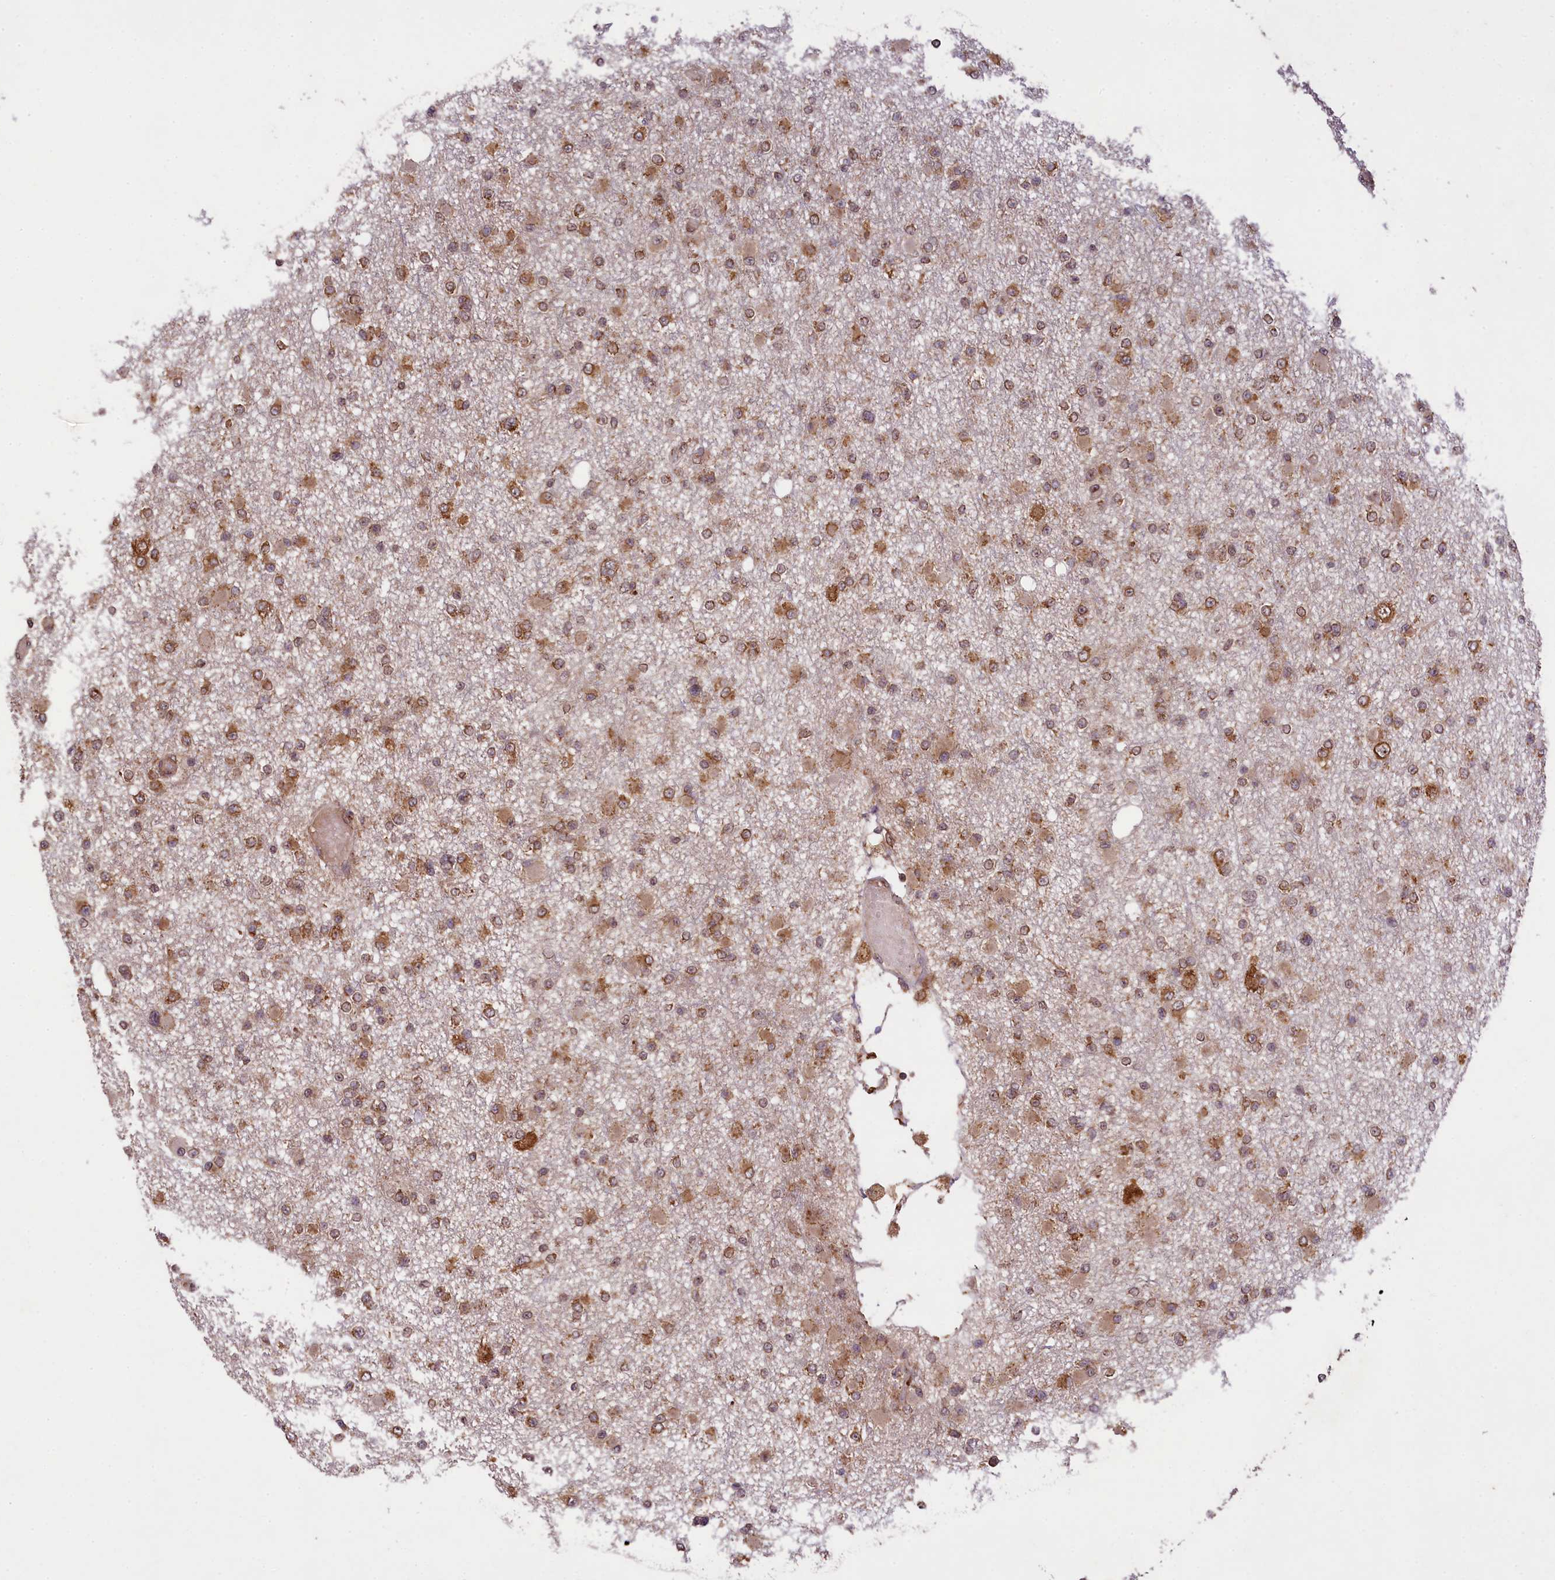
{"staining": {"intensity": "moderate", "quantity": ">75%", "location": "cytoplasmic/membranous"}, "tissue": "glioma", "cell_type": "Tumor cells", "image_type": "cancer", "snomed": [{"axis": "morphology", "description": "Glioma, malignant, Low grade"}, {"axis": "topography", "description": "Brain"}], "caption": "Immunohistochemical staining of glioma displays medium levels of moderate cytoplasmic/membranous protein positivity in approximately >75% of tumor cells. (DAB (3,3'-diaminobenzidine) = brown stain, brightfield microscopy at high magnification).", "gene": "LARP4", "patient": {"sex": "female", "age": 22}}